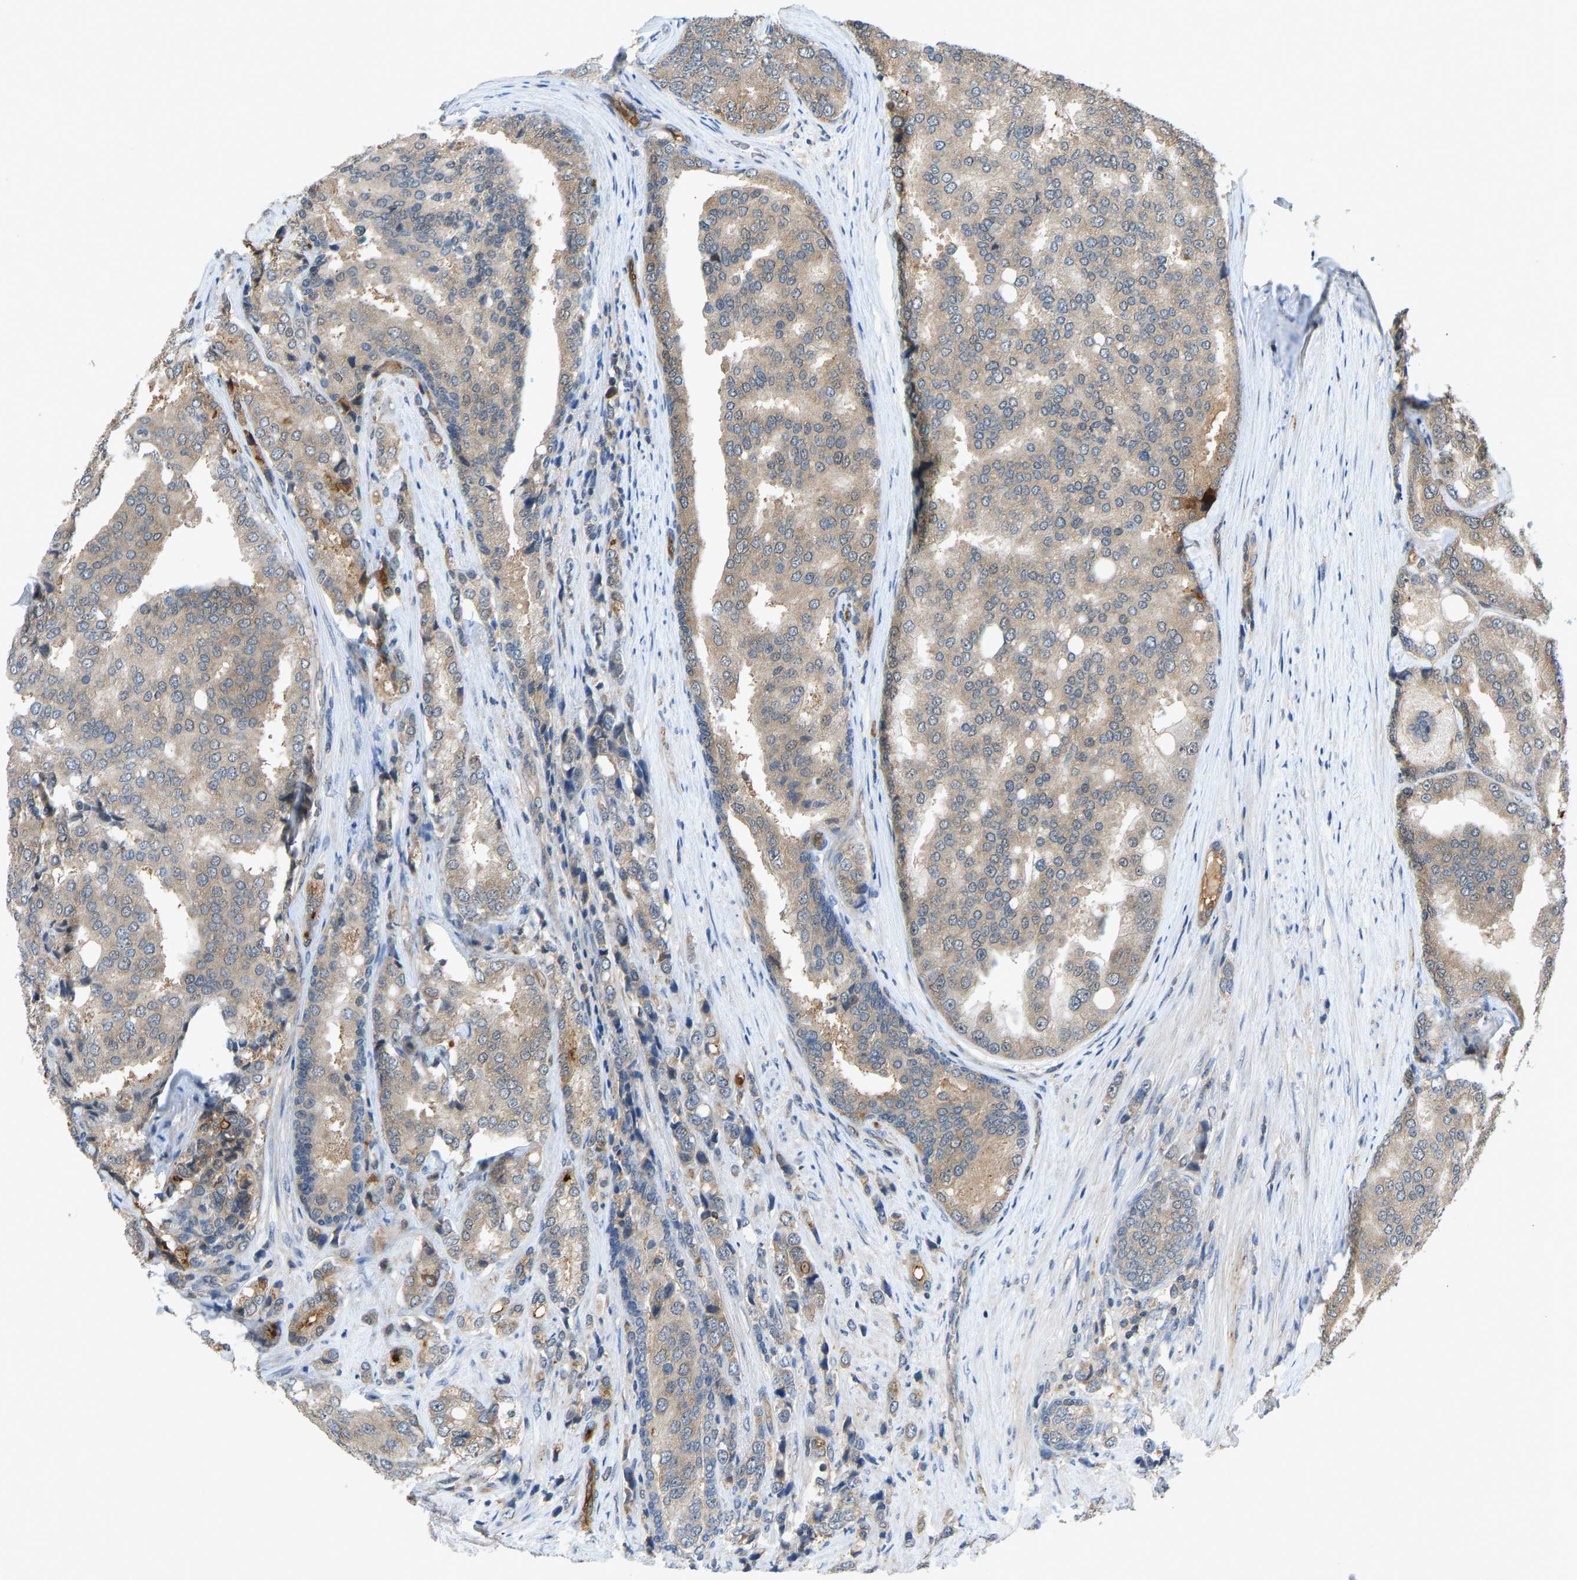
{"staining": {"intensity": "moderate", "quantity": ">75%", "location": "cytoplasmic/membranous"}, "tissue": "prostate cancer", "cell_type": "Tumor cells", "image_type": "cancer", "snomed": [{"axis": "morphology", "description": "Adenocarcinoma, High grade"}, {"axis": "topography", "description": "Prostate"}], "caption": "Immunohistochemical staining of human adenocarcinoma (high-grade) (prostate) shows medium levels of moderate cytoplasmic/membranous positivity in about >75% of tumor cells.", "gene": "CCT8", "patient": {"sex": "male", "age": 50}}